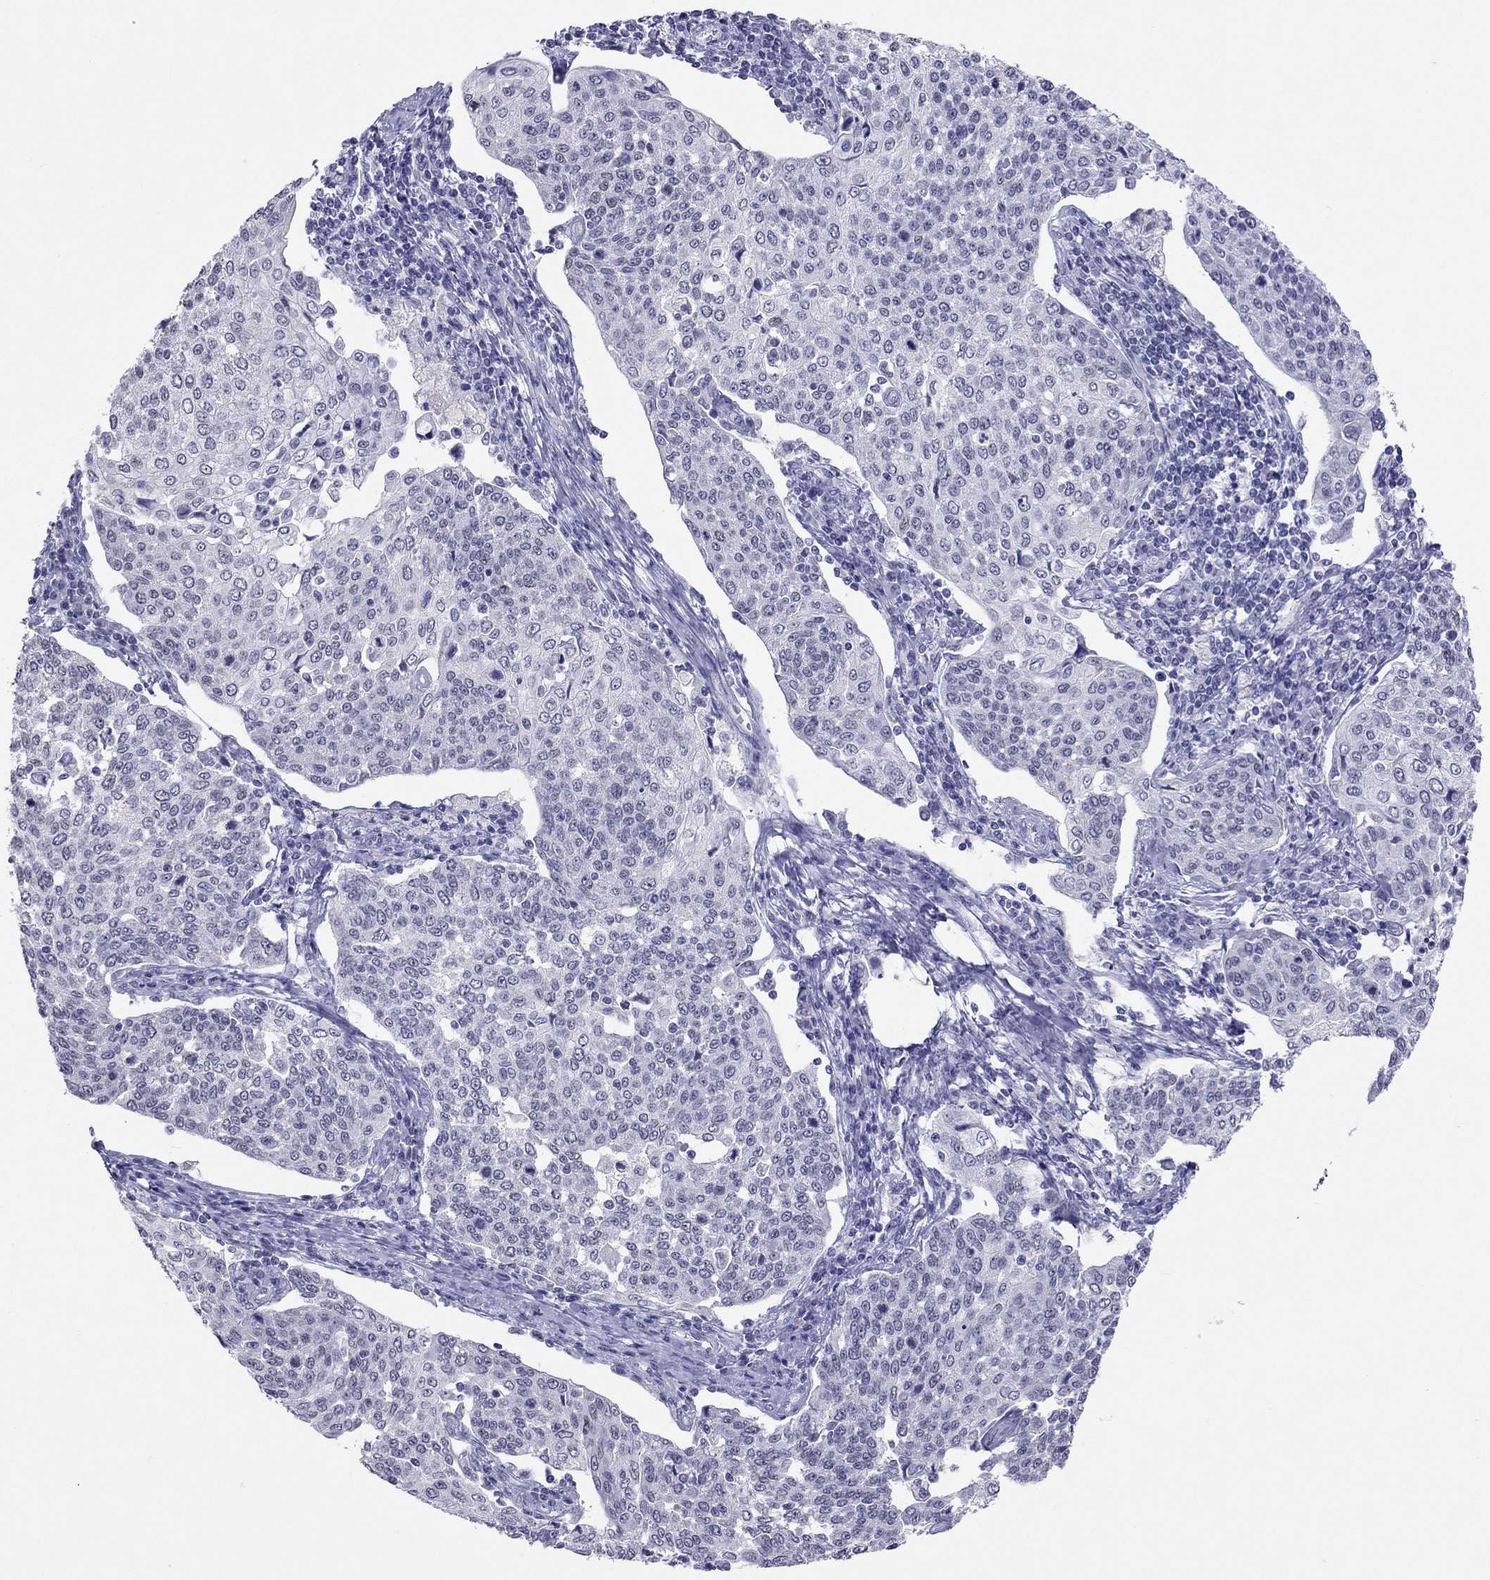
{"staining": {"intensity": "negative", "quantity": "none", "location": "none"}, "tissue": "cervical cancer", "cell_type": "Tumor cells", "image_type": "cancer", "snomed": [{"axis": "morphology", "description": "Squamous cell carcinoma, NOS"}, {"axis": "topography", "description": "Cervix"}], "caption": "DAB (3,3'-diaminobenzidine) immunohistochemical staining of squamous cell carcinoma (cervical) exhibits no significant expression in tumor cells.", "gene": "JHY", "patient": {"sex": "female", "age": 34}}